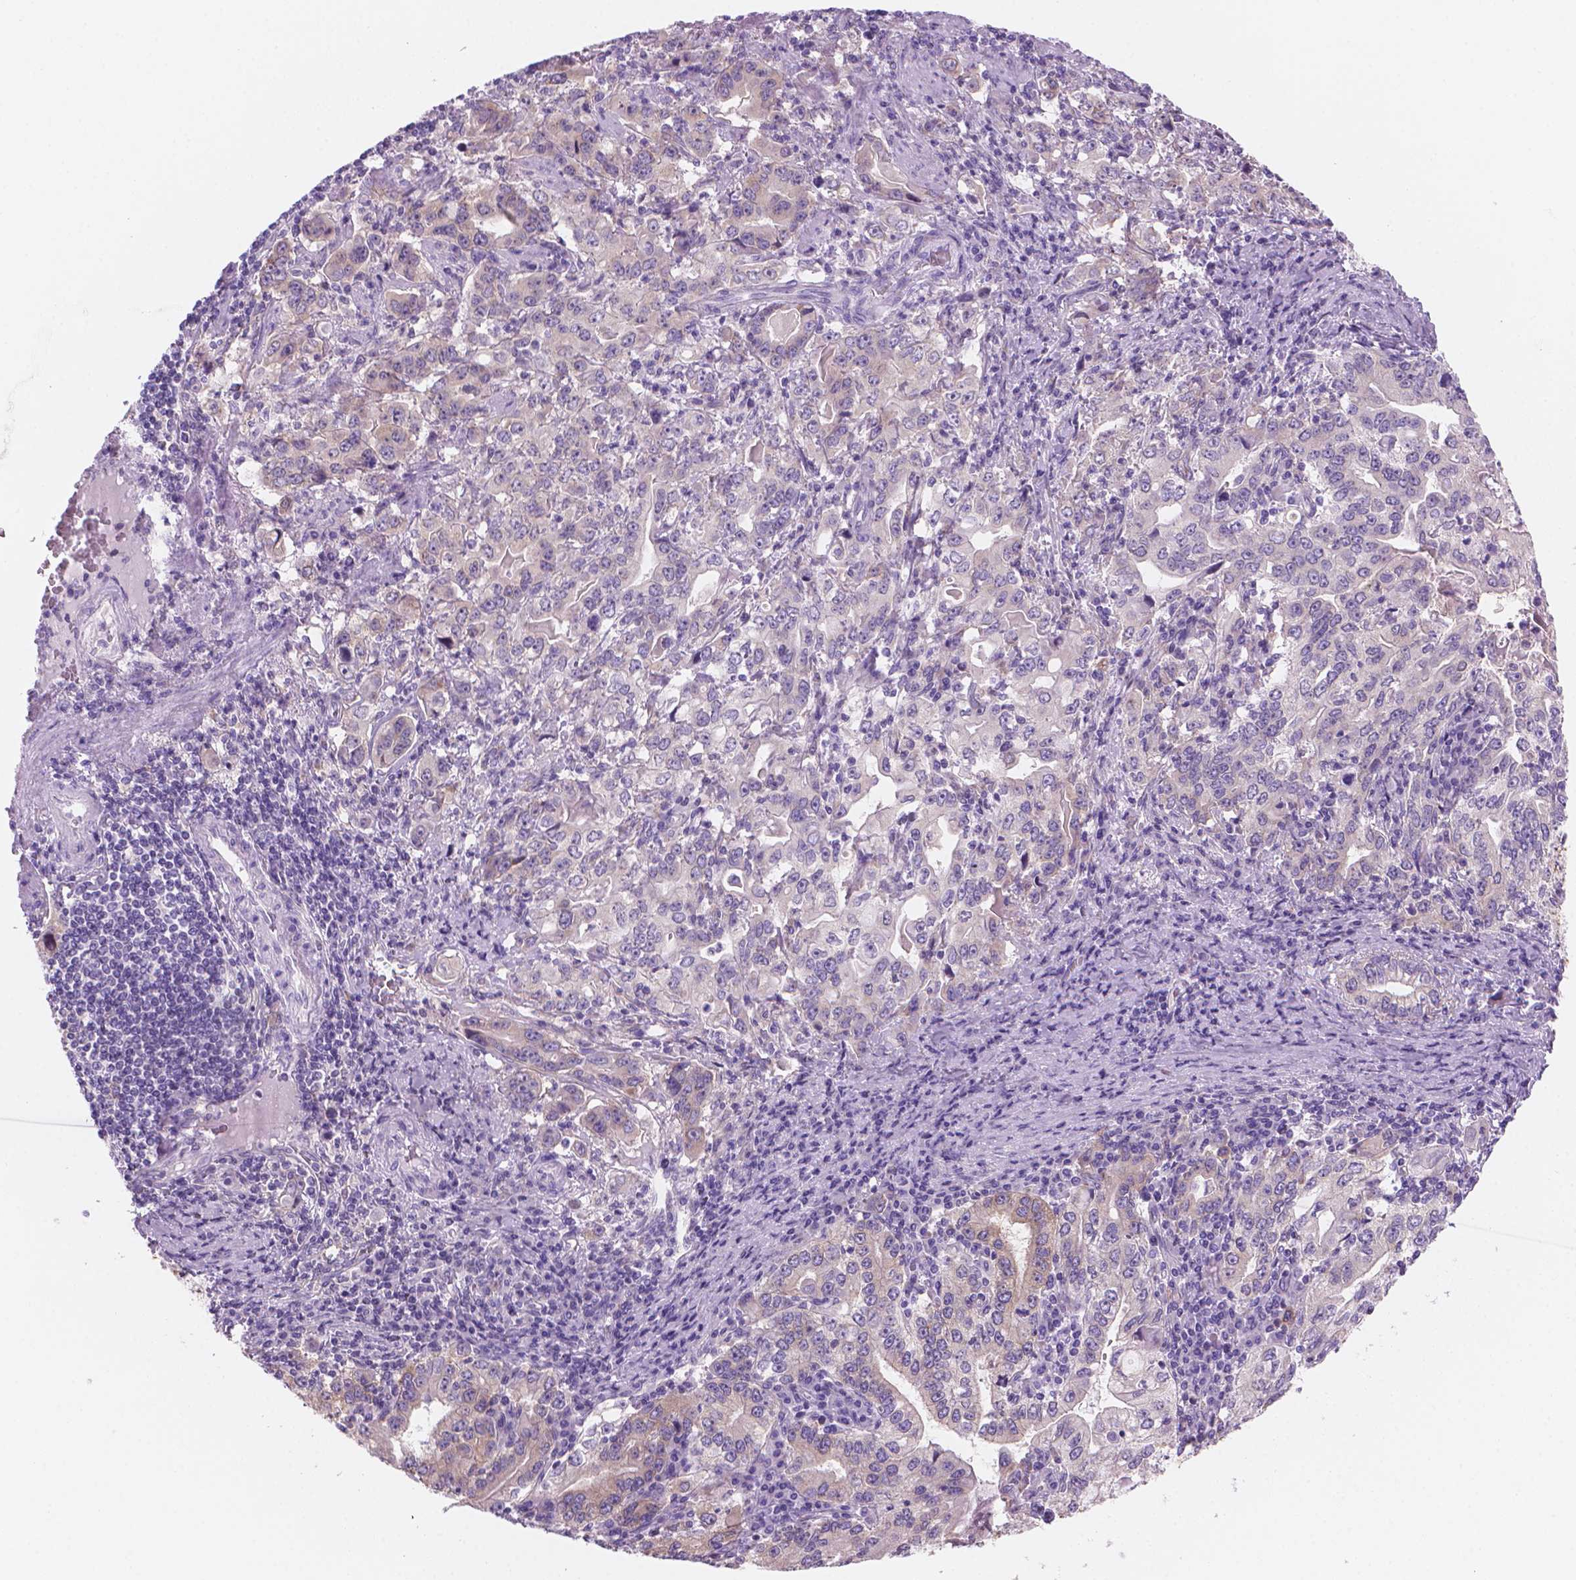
{"staining": {"intensity": "weak", "quantity": "<25%", "location": "cytoplasmic/membranous"}, "tissue": "stomach cancer", "cell_type": "Tumor cells", "image_type": "cancer", "snomed": [{"axis": "morphology", "description": "Adenocarcinoma, NOS"}, {"axis": "topography", "description": "Stomach, lower"}], "caption": "Immunohistochemical staining of human stomach cancer (adenocarcinoma) reveals no significant staining in tumor cells.", "gene": "ENSG00000187186", "patient": {"sex": "female", "age": 72}}